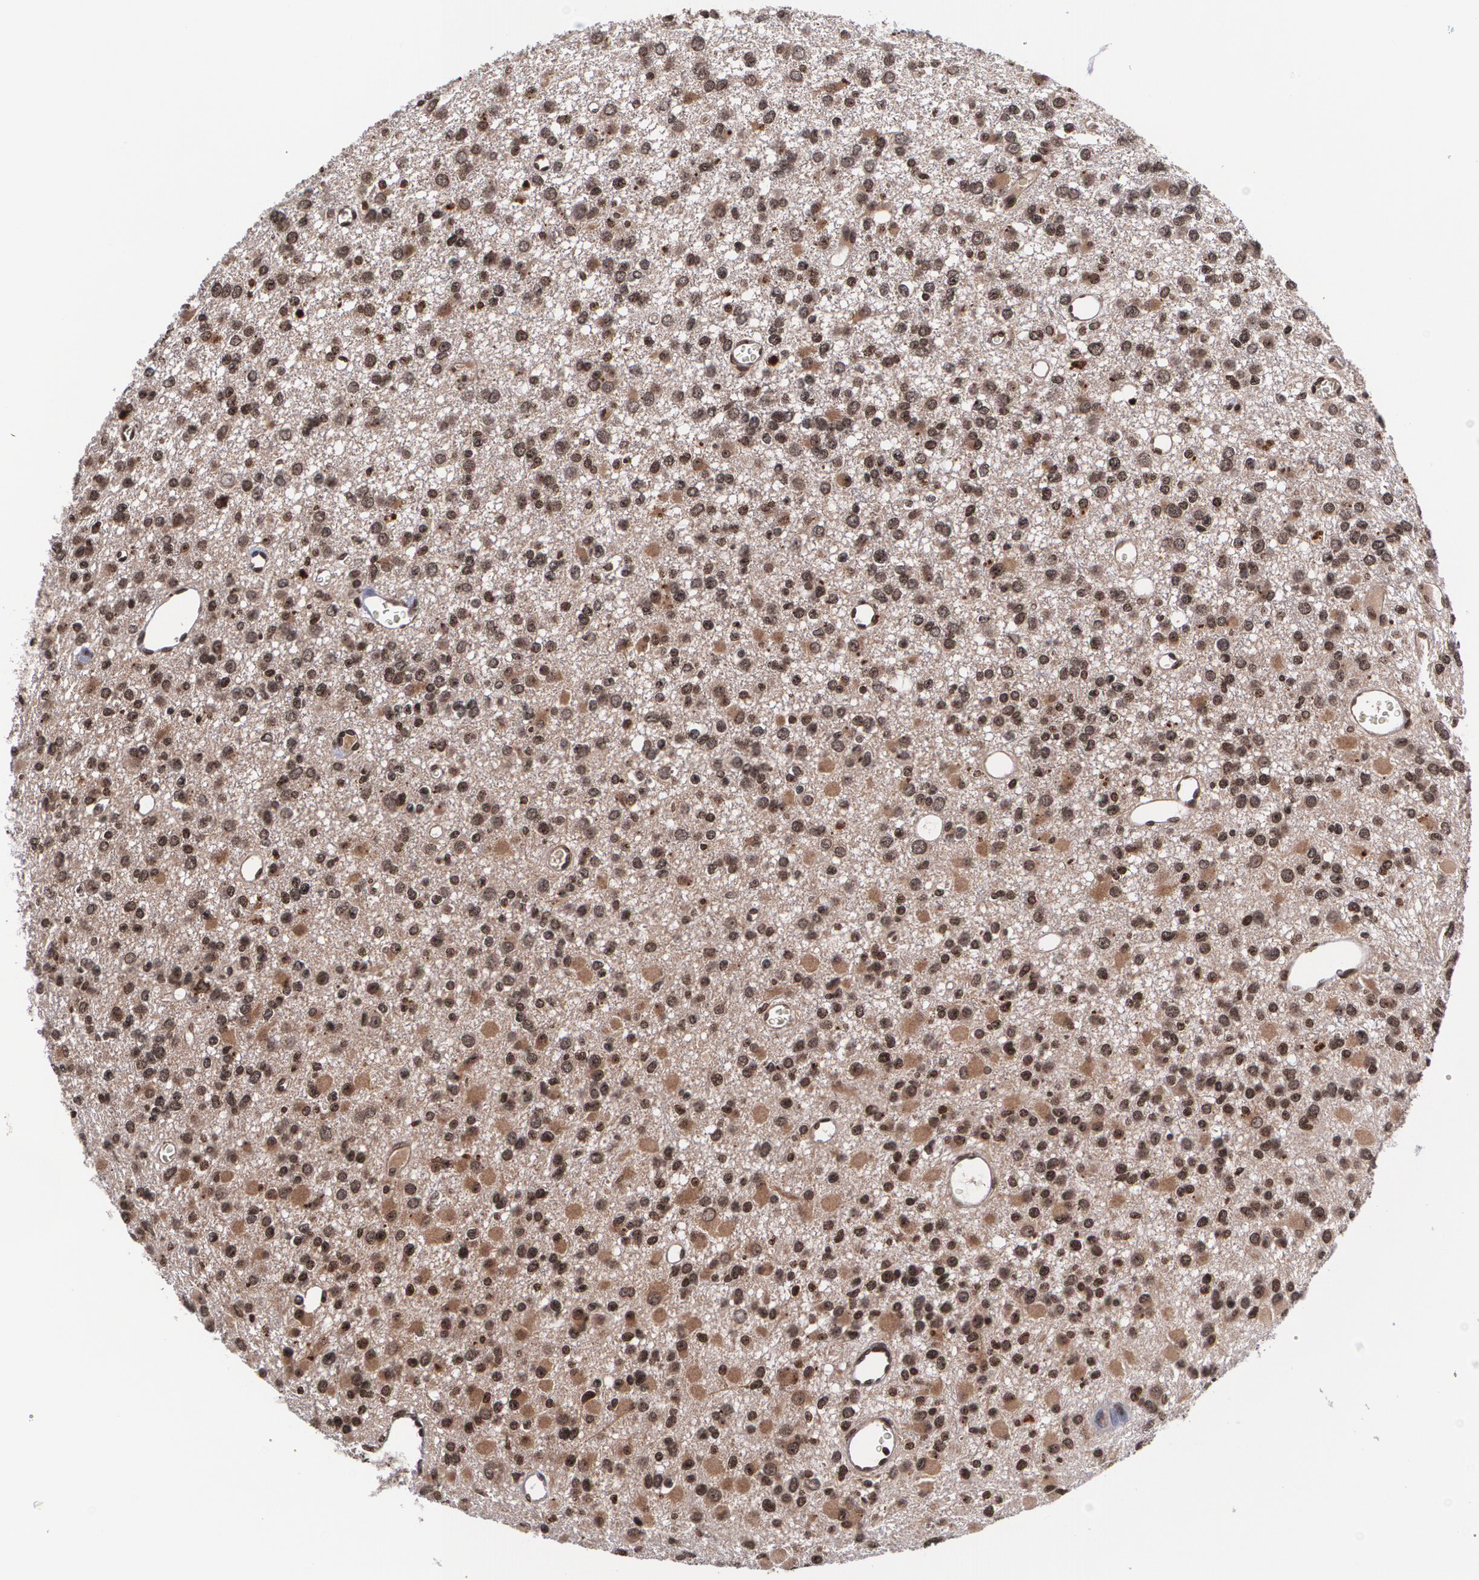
{"staining": {"intensity": "moderate", "quantity": "25%-75%", "location": "cytoplasmic/membranous,nuclear"}, "tissue": "glioma", "cell_type": "Tumor cells", "image_type": "cancer", "snomed": [{"axis": "morphology", "description": "Glioma, malignant, Low grade"}, {"axis": "topography", "description": "Brain"}], "caption": "DAB immunohistochemical staining of human glioma exhibits moderate cytoplasmic/membranous and nuclear protein staining in about 25%-75% of tumor cells. (Brightfield microscopy of DAB IHC at high magnification).", "gene": "MVP", "patient": {"sex": "male", "age": 42}}